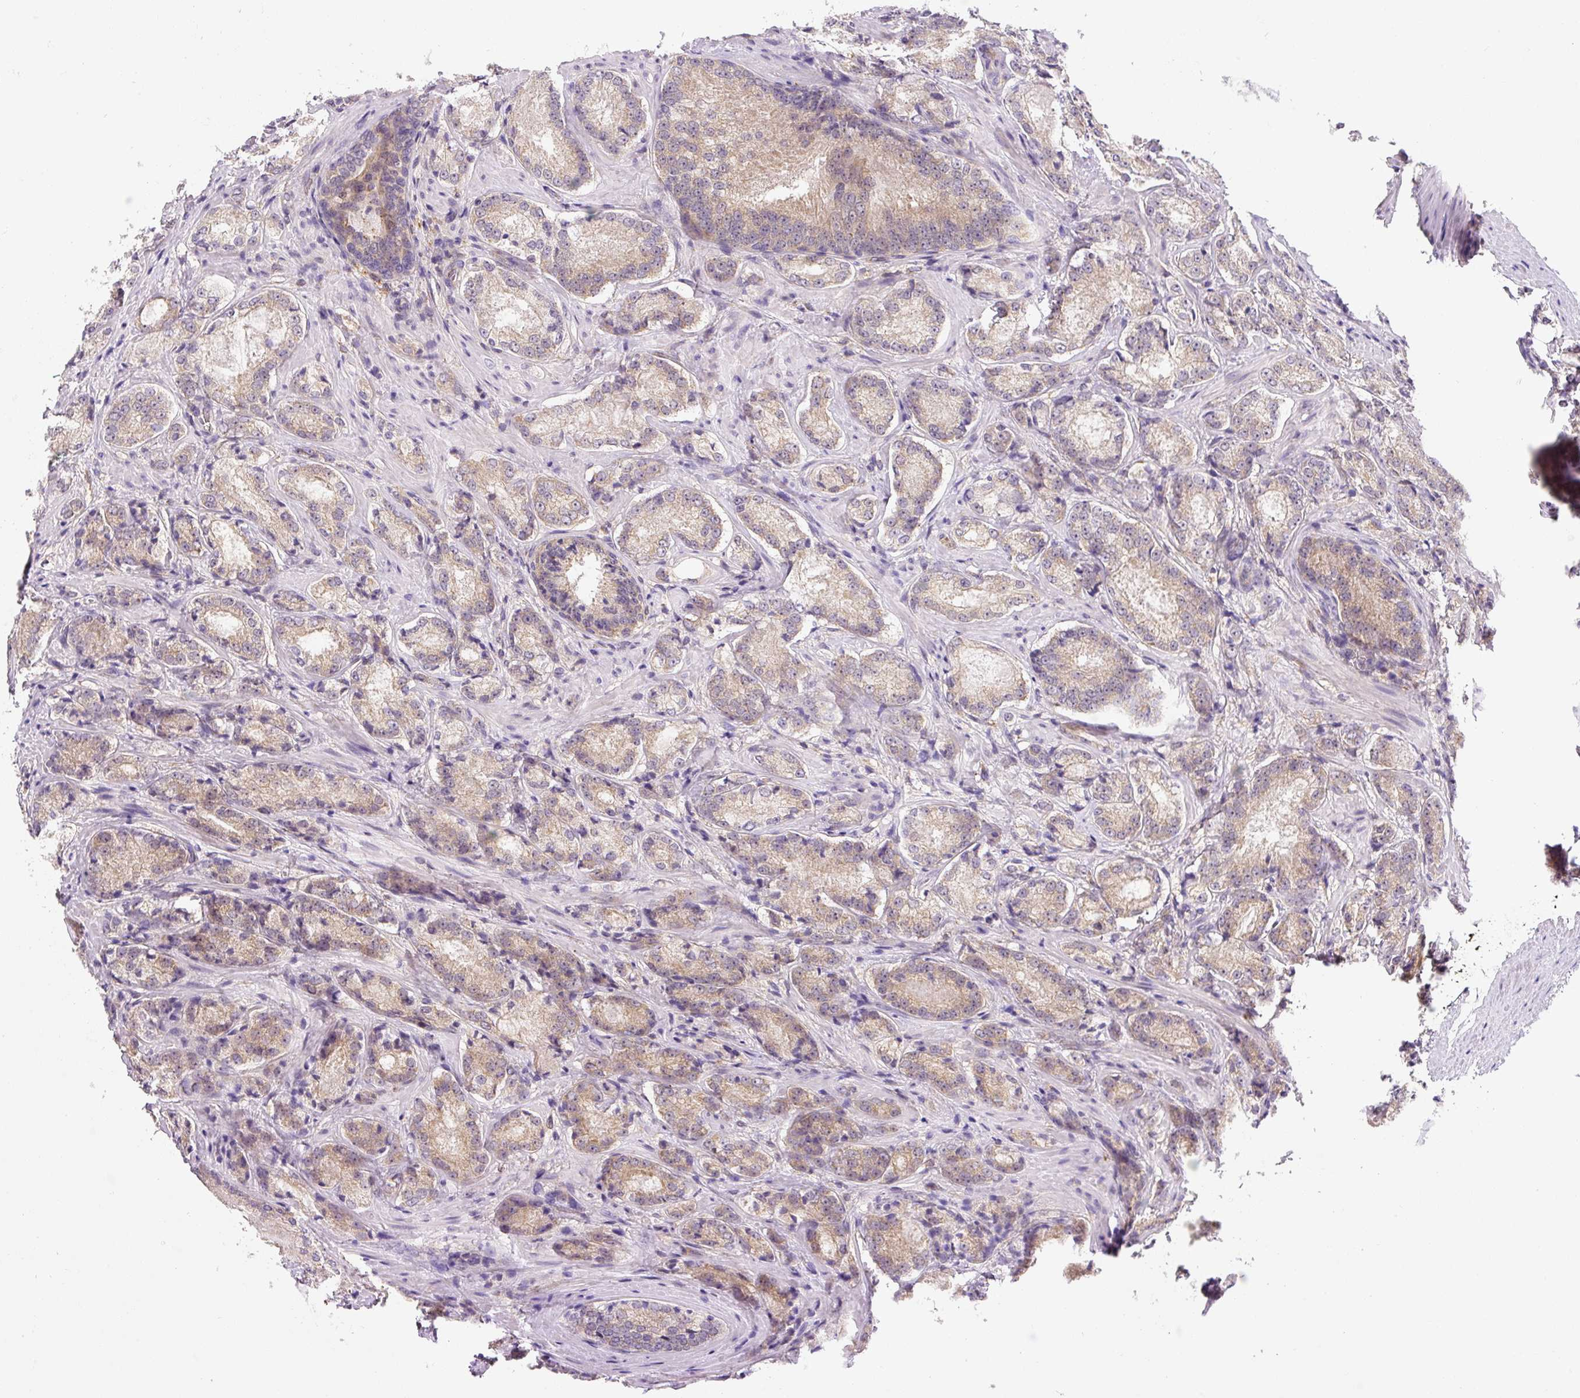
{"staining": {"intensity": "moderate", "quantity": "25%-75%", "location": "cytoplasmic/membranous"}, "tissue": "prostate cancer", "cell_type": "Tumor cells", "image_type": "cancer", "snomed": [{"axis": "morphology", "description": "Adenocarcinoma, Low grade"}, {"axis": "topography", "description": "Prostate"}], "caption": "Protein staining of prostate cancer (adenocarcinoma (low-grade)) tissue demonstrates moderate cytoplasmic/membranous staining in approximately 25%-75% of tumor cells. Immunohistochemistry stains the protein of interest in brown and the nuclei are stained blue.", "gene": "PLA2G4A", "patient": {"sex": "male", "age": 74}}